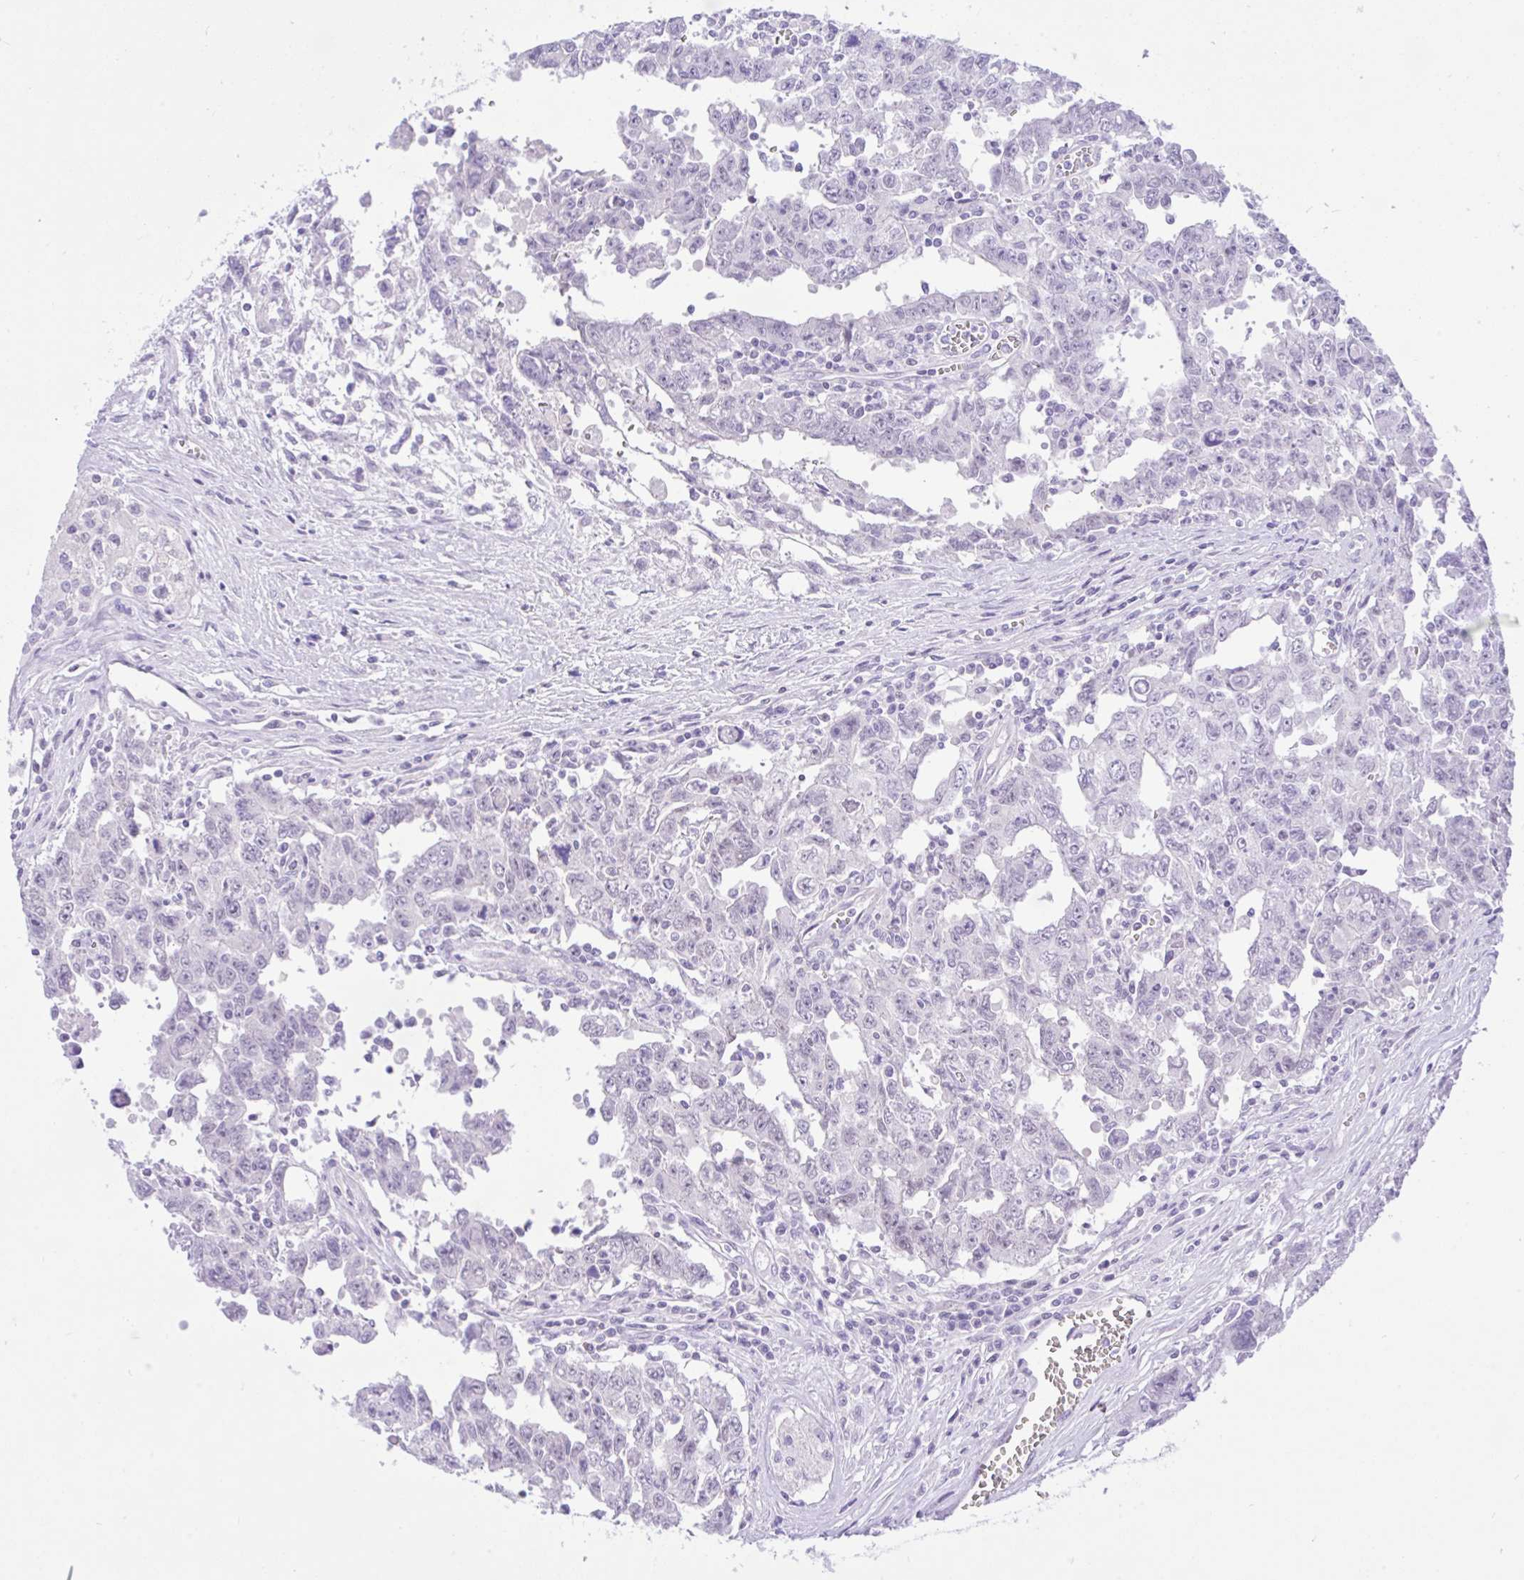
{"staining": {"intensity": "negative", "quantity": "none", "location": "none"}, "tissue": "testis cancer", "cell_type": "Tumor cells", "image_type": "cancer", "snomed": [{"axis": "morphology", "description": "Carcinoma, Embryonal, NOS"}, {"axis": "topography", "description": "Testis"}], "caption": "Immunohistochemical staining of human embryonal carcinoma (testis) exhibits no significant expression in tumor cells.", "gene": "ZNF101", "patient": {"sex": "male", "age": 24}}